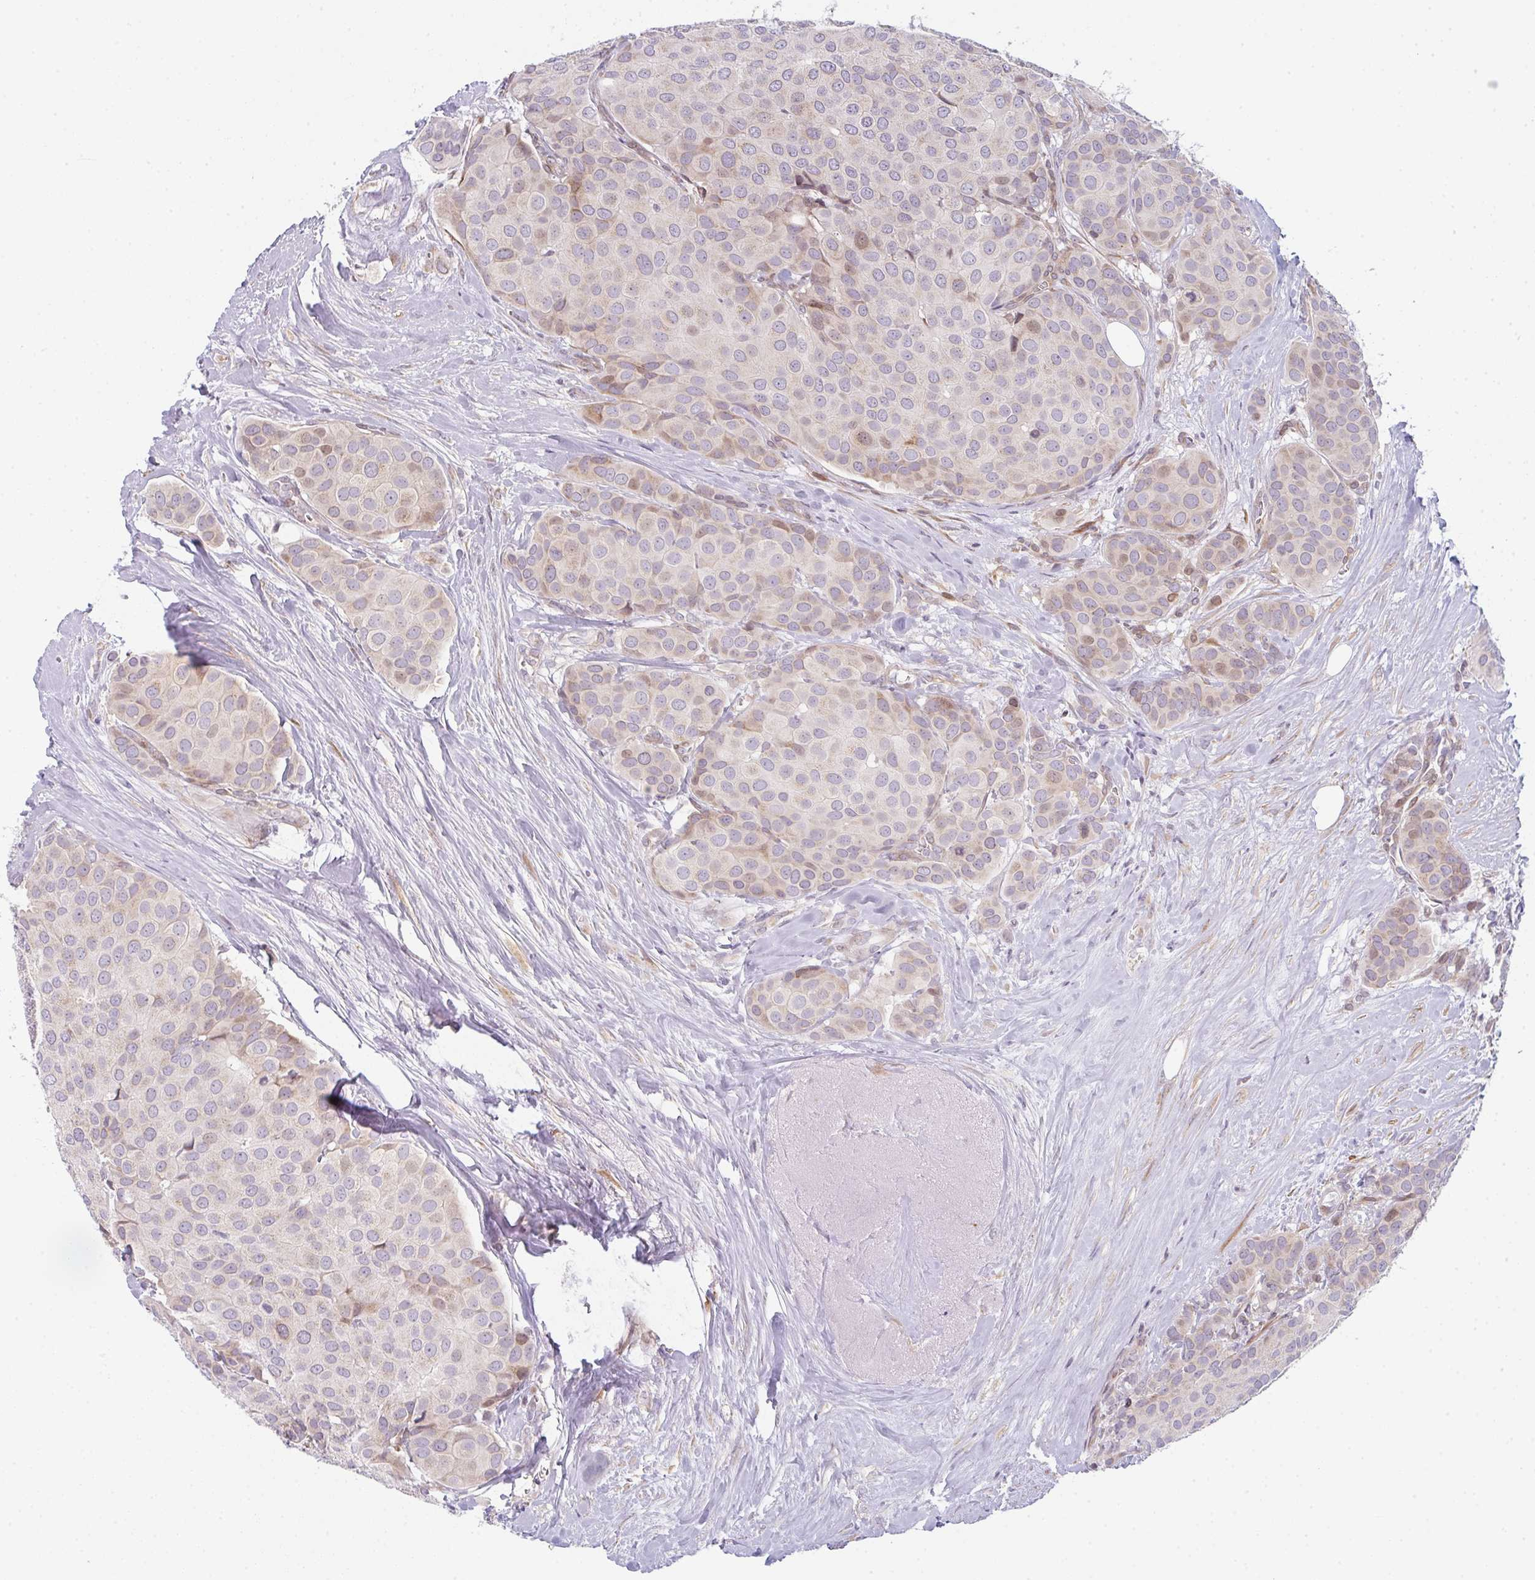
{"staining": {"intensity": "weak", "quantity": "<25%", "location": "cytoplasmic/membranous"}, "tissue": "breast cancer", "cell_type": "Tumor cells", "image_type": "cancer", "snomed": [{"axis": "morphology", "description": "Duct carcinoma"}, {"axis": "topography", "description": "Breast"}], "caption": "The IHC image has no significant staining in tumor cells of invasive ductal carcinoma (breast) tissue.", "gene": "TMEM237", "patient": {"sex": "female", "age": 70}}